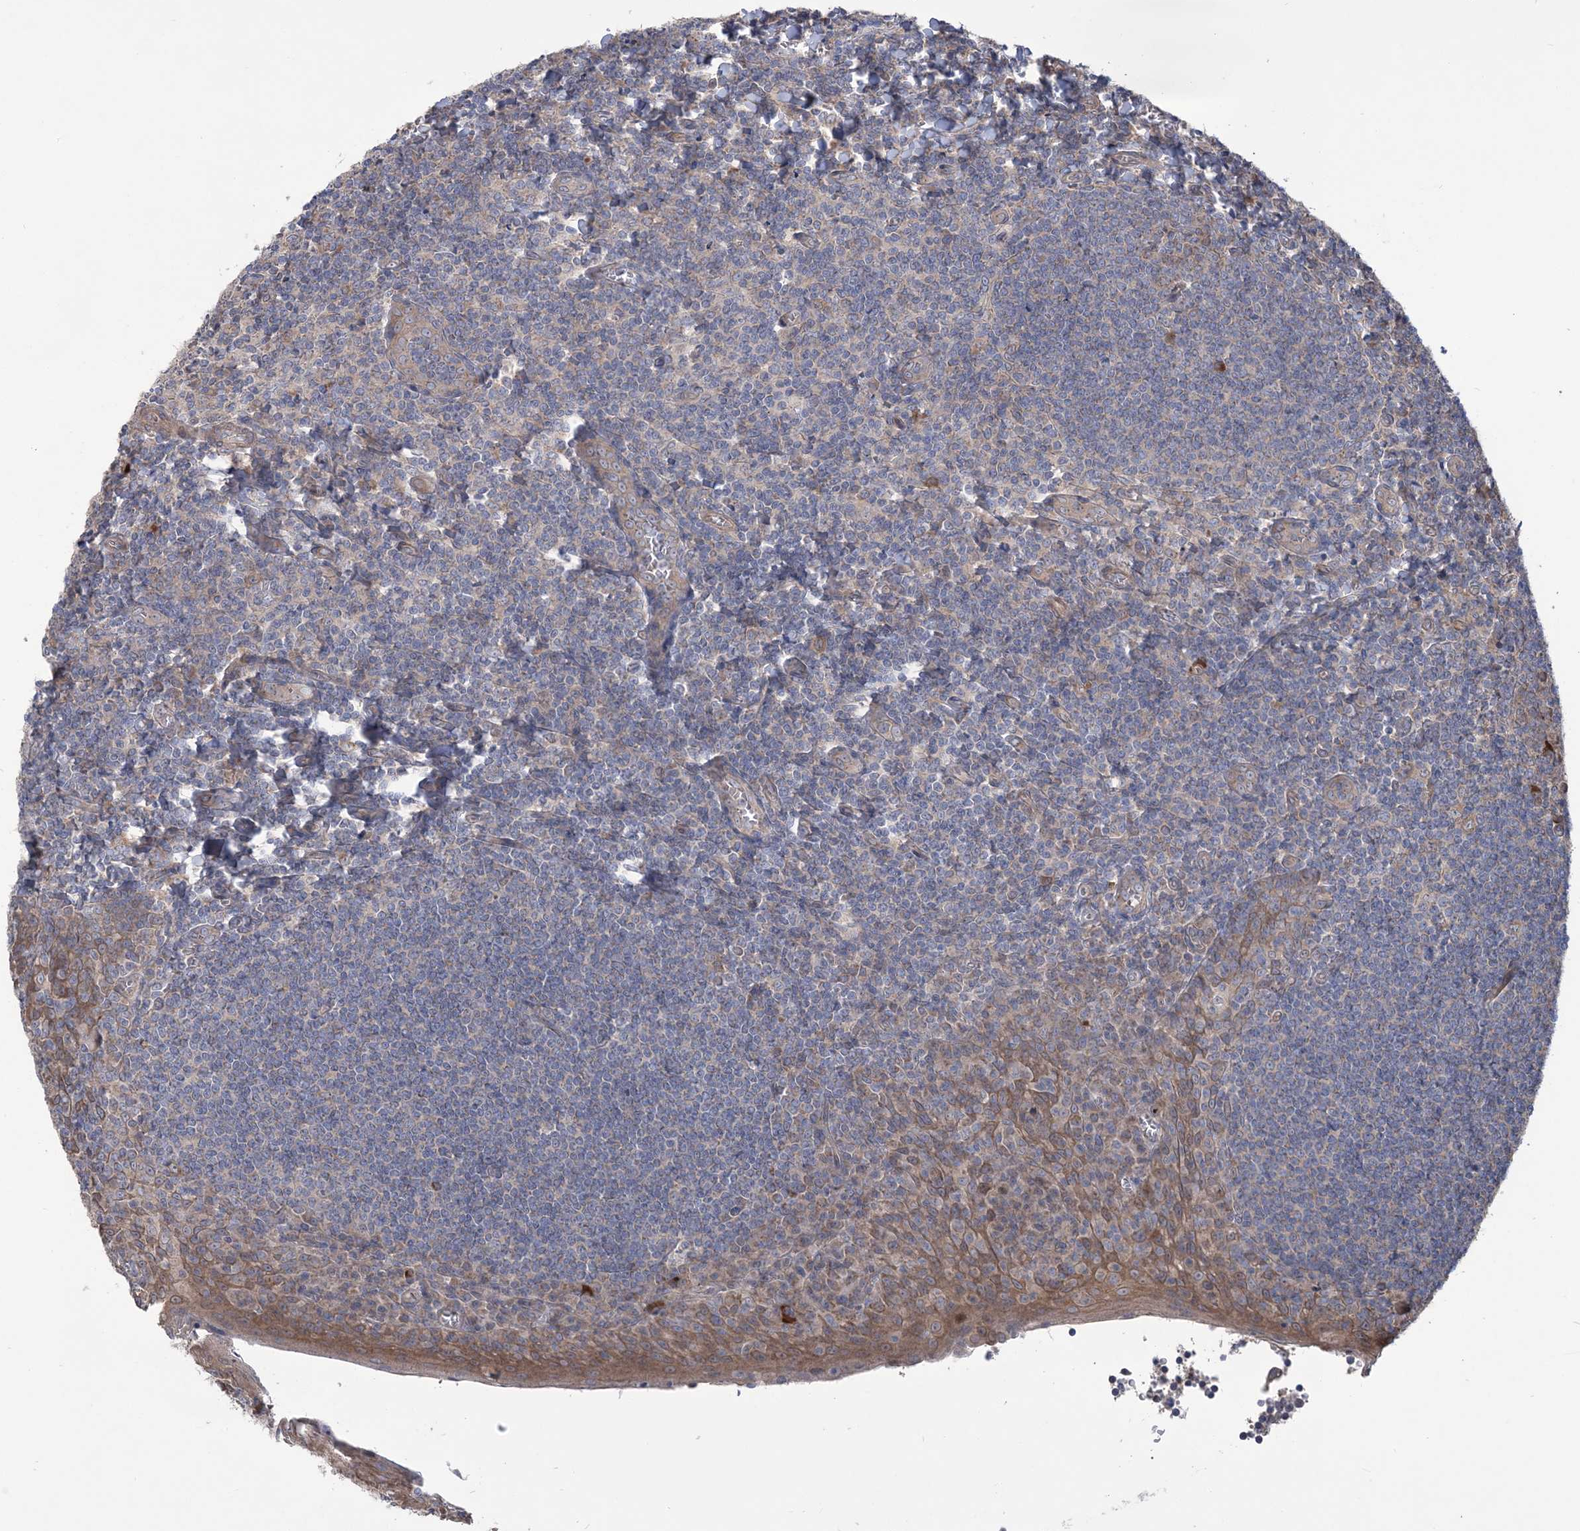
{"staining": {"intensity": "weak", "quantity": "<25%", "location": "cytoplasmic/membranous"}, "tissue": "tonsil", "cell_type": "Germinal center cells", "image_type": "normal", "snomed": [{"axis": "morphology", "description": "Normal tissue, NOS"}, {"axis": "topography", "description": "Tonsil"}], "caption": "DAB (3,3'-diaminobenzidine) immunohistochemical staining of benign tonsil displays no significant staining in germinal center cells.", "gene": "MTRF1L", "patient": {"sex": "male", "age": 27}}